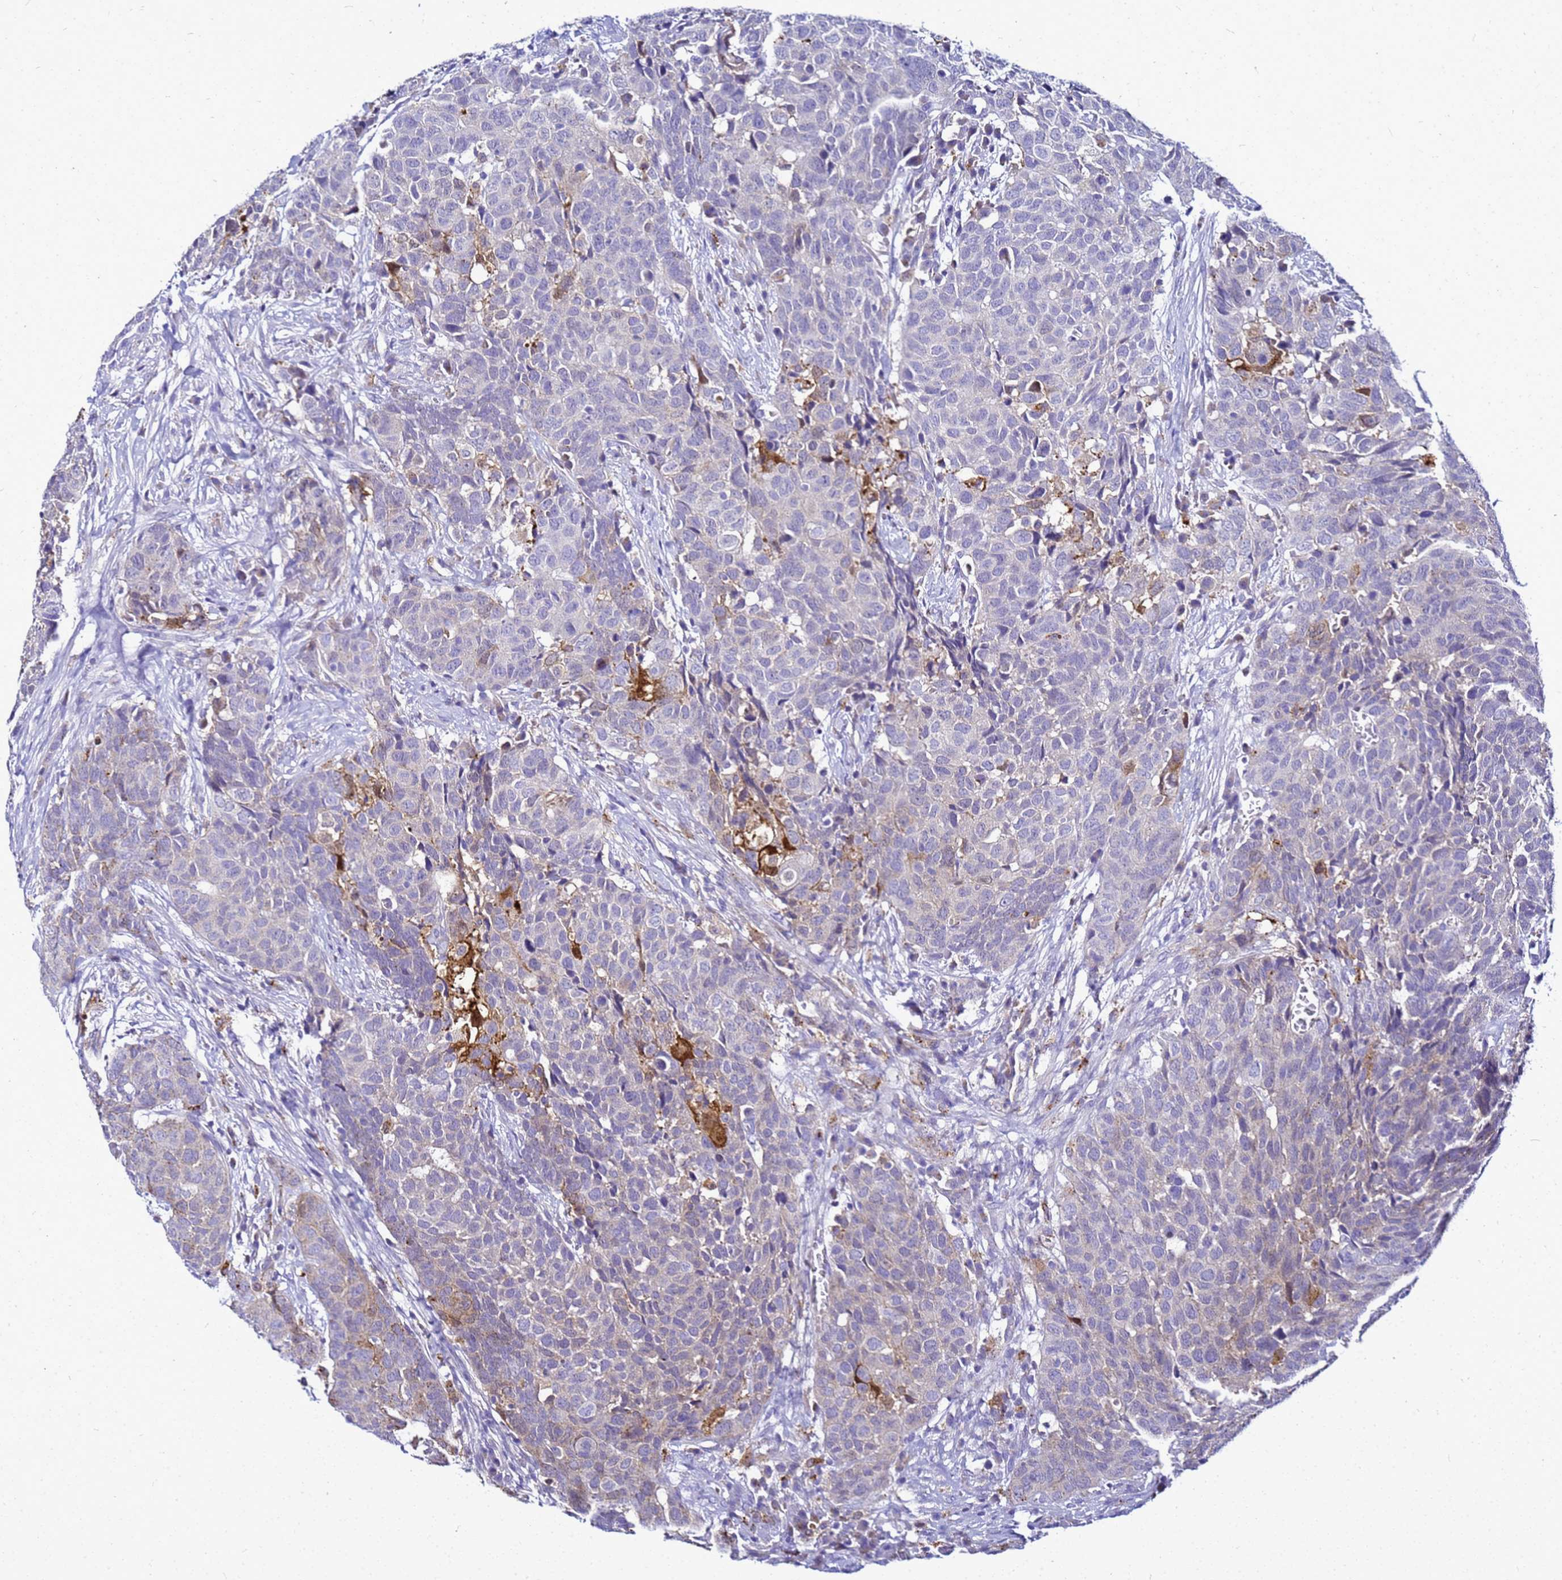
{"staining": {"intensity": "moderate", "quantity": "<25%", "location": "cytoplasmic/membranous"}, "tissue": "head and neck cancer", "cell_type": "Tumor cells", "image_type": "cancer", "snomed": [{"axis": "morphology", "description": "Squamous cell carcinoma, NOS"}, {"axis": "topography", "description": "Head-Neck"}], "caption": "Head and neck cancer stained with a protein marker demonstrates moderate staining in tumor cells.", "gene": "CSTA", "patient": {"sex": "male", "age": 66}}